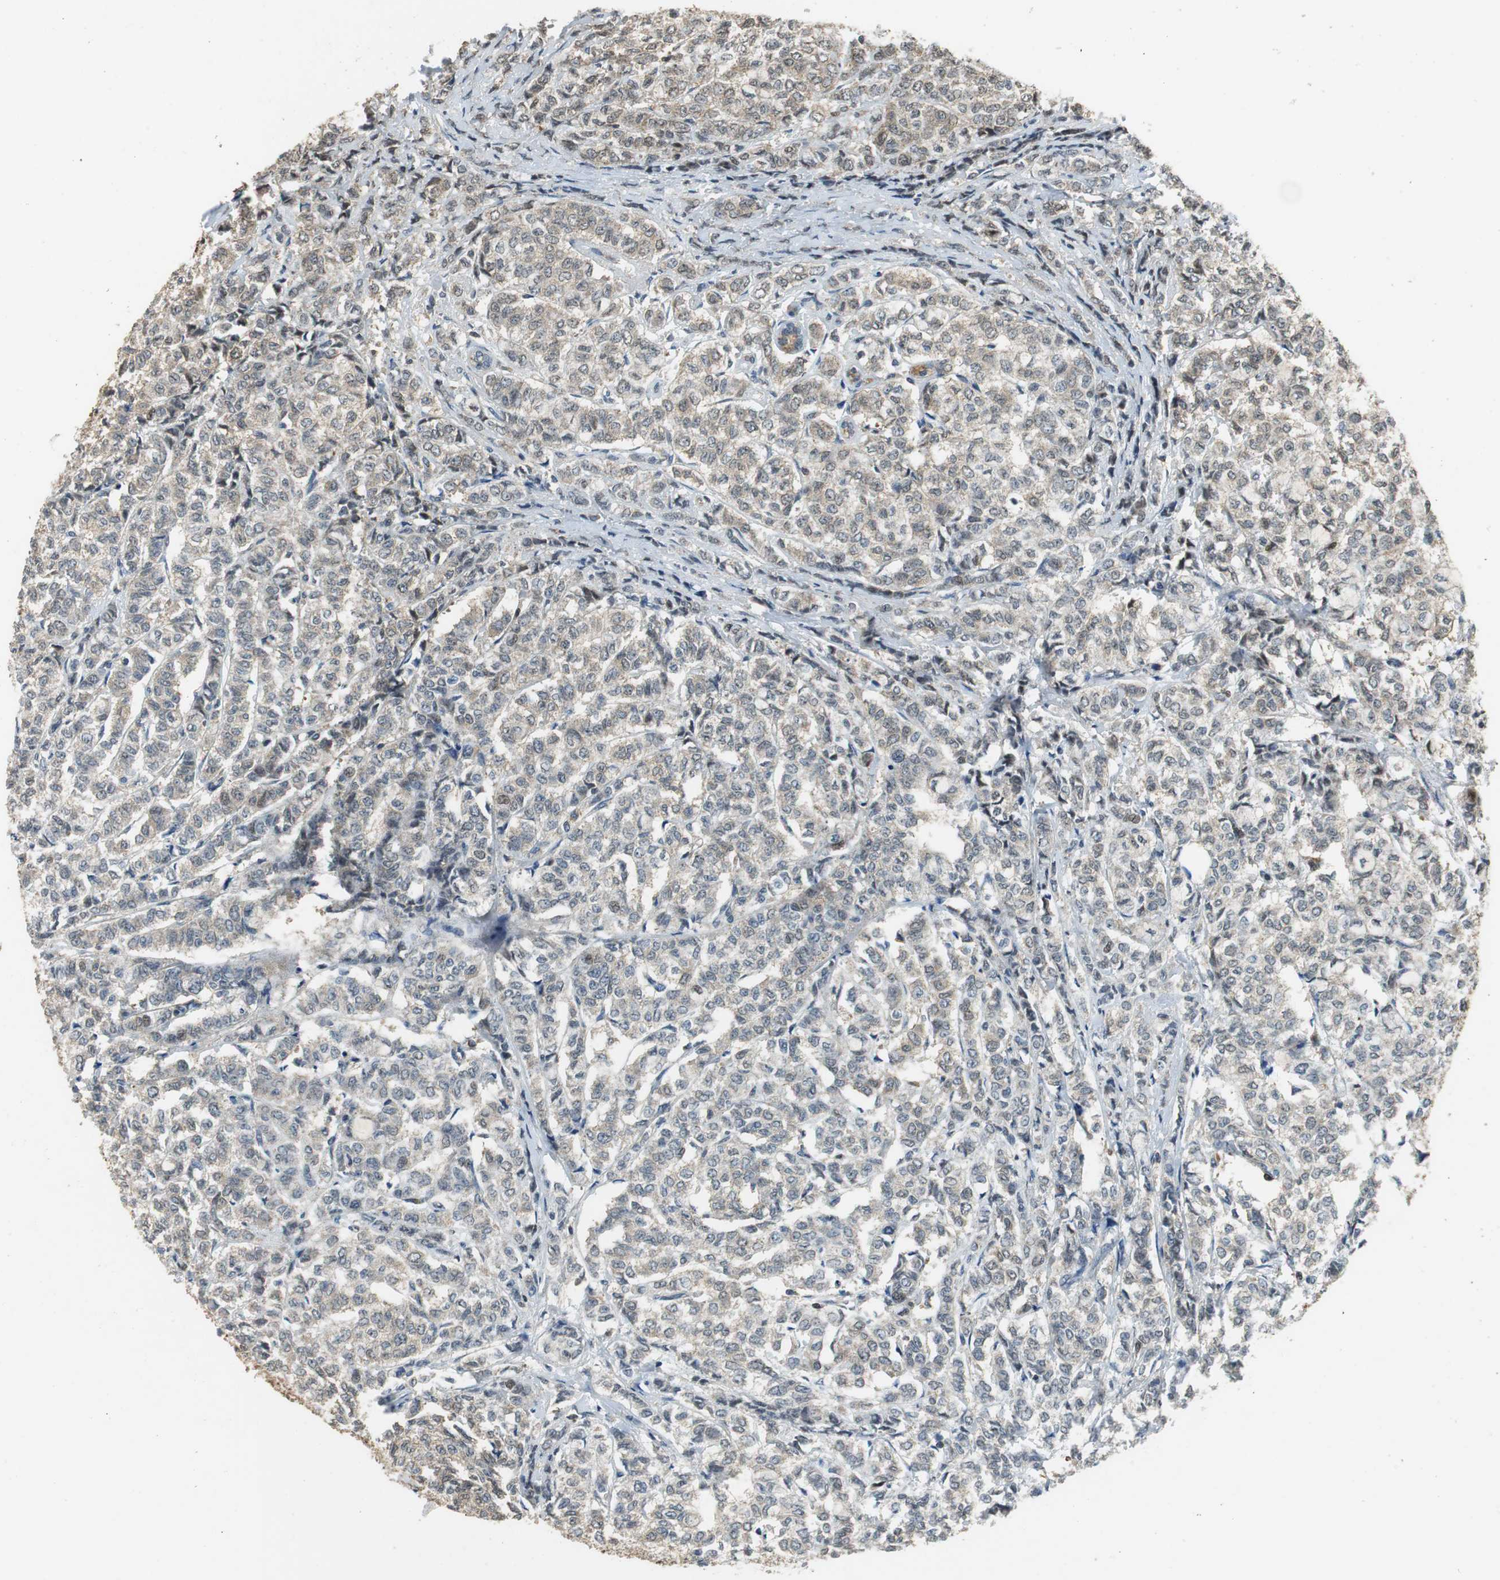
{"staining": {"intensity": "weak", "quantity": ">75%", "location": "cytoplasmic/membranous"}, "tissue": "breast cancer", "cell_type": "Tumor cells", "image_type": "cancer", "snomed": [{"axis": "morphology", "description": "Lobular carcinoma"}, {"axis": "topography", "description": "Breast"}], "caption": "DAB (3,3'-diaminobenzidine) immunohistochemical staining of breast cancer (lobular carcinoma) displays weak cytoplasmic/membranous protein positivity in approximately >75% of tumor cells. Using DAB (3,3'-diaminobenzidine) (brown) and hematoxylin (blue) stains, captured at high magnification using brightfield microscopy.", "gene": "GSDMD", "patient": {"sex": "female", "age": 60}}